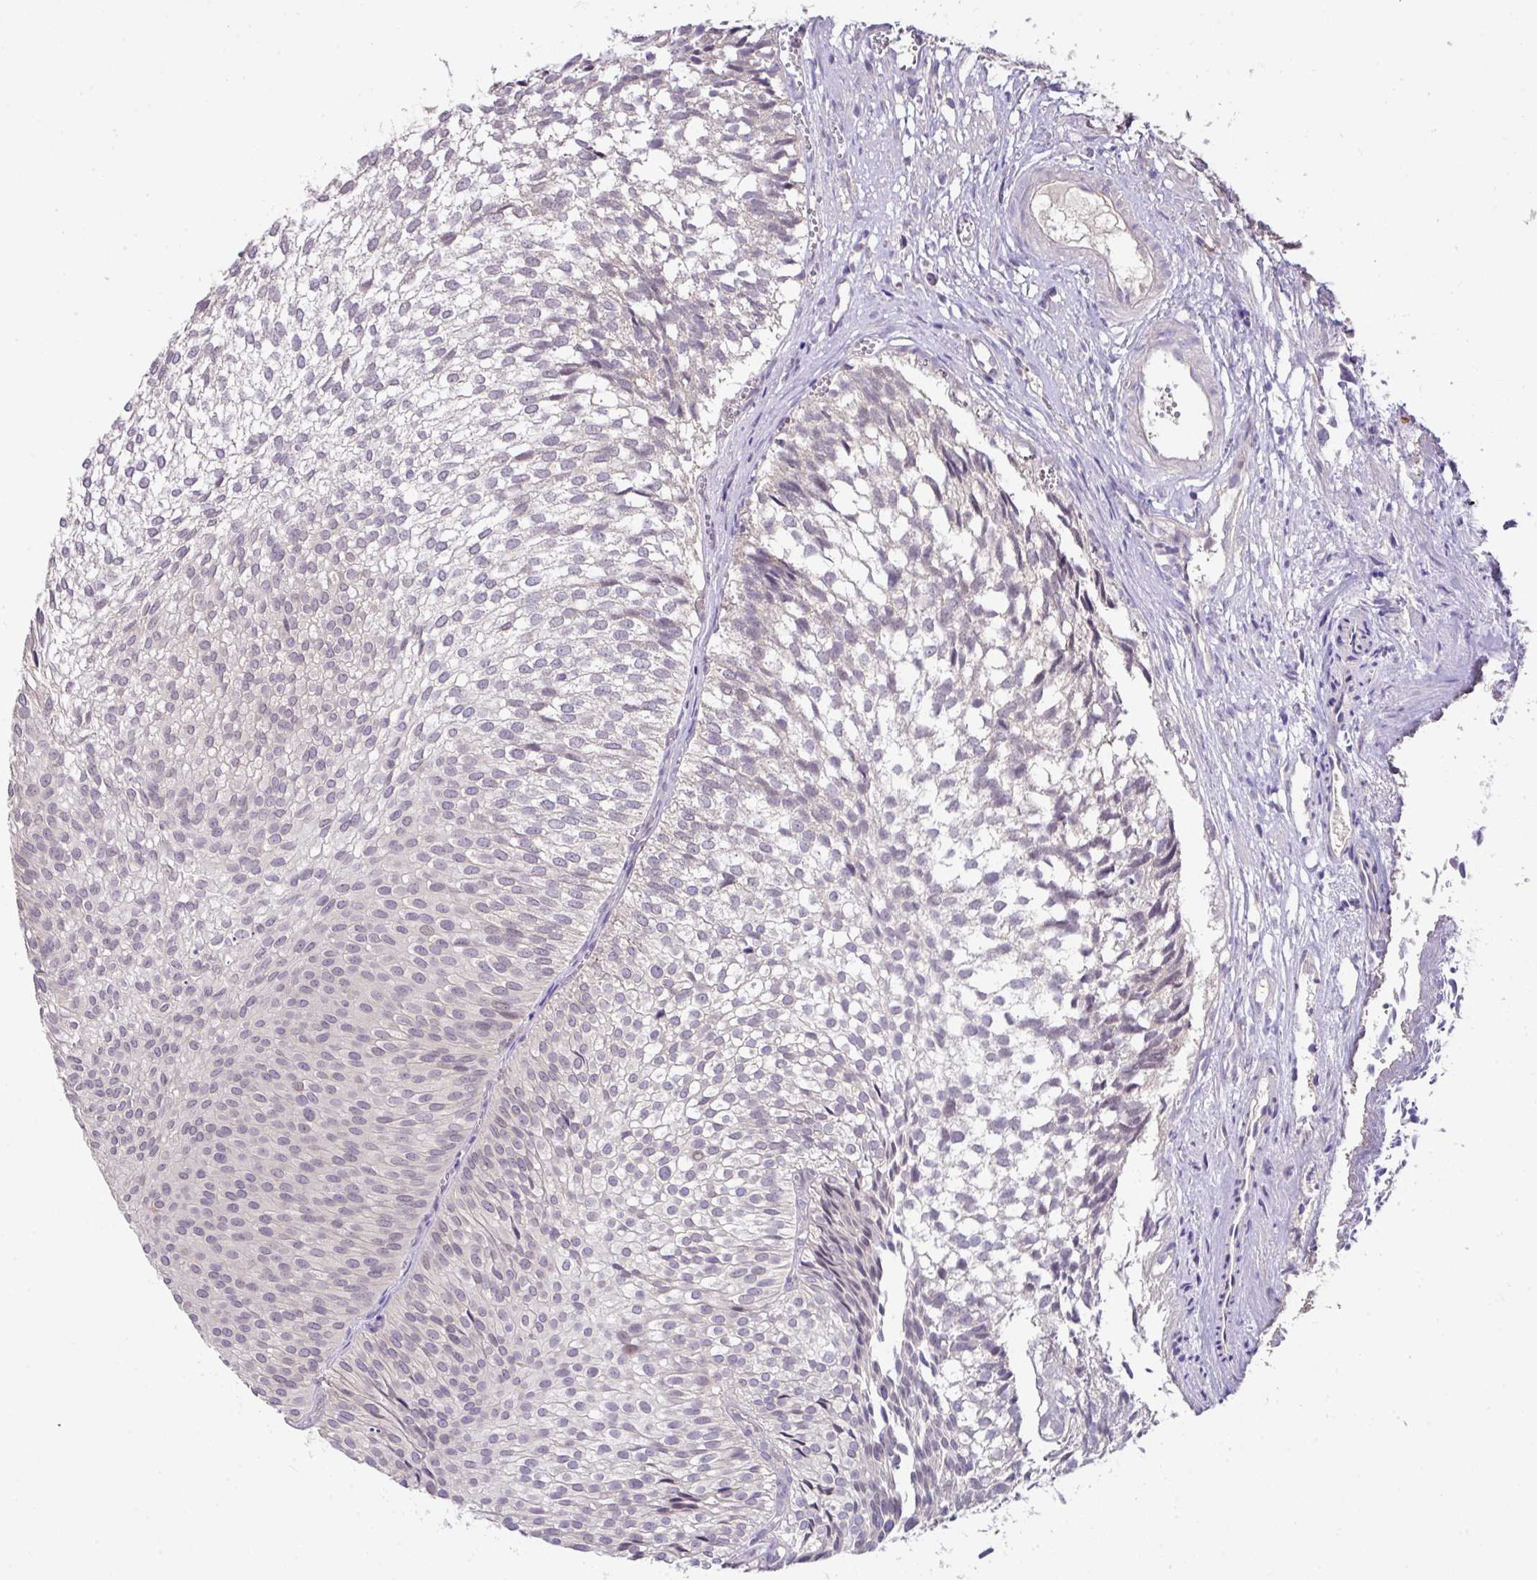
{"staining": {"intensity": "negative", "quantity": "none", "location": "none"}, "tissue": "urothelial cancer", "cell_type": "Tumor cells", "image_type": "cancer", "snomed": [{"axis": "morphology", "description": "Urothelial carcinoma, Low grade"}, {"axis": "topography", "description": "Urinary bladder"}], "caption": "Human low-grade urothelial carcinoma stained for a protein using IHC reveals no expression in tumor cells.", "gene": "GCNT7", "patient": {"sex": "male", "age": 91}}